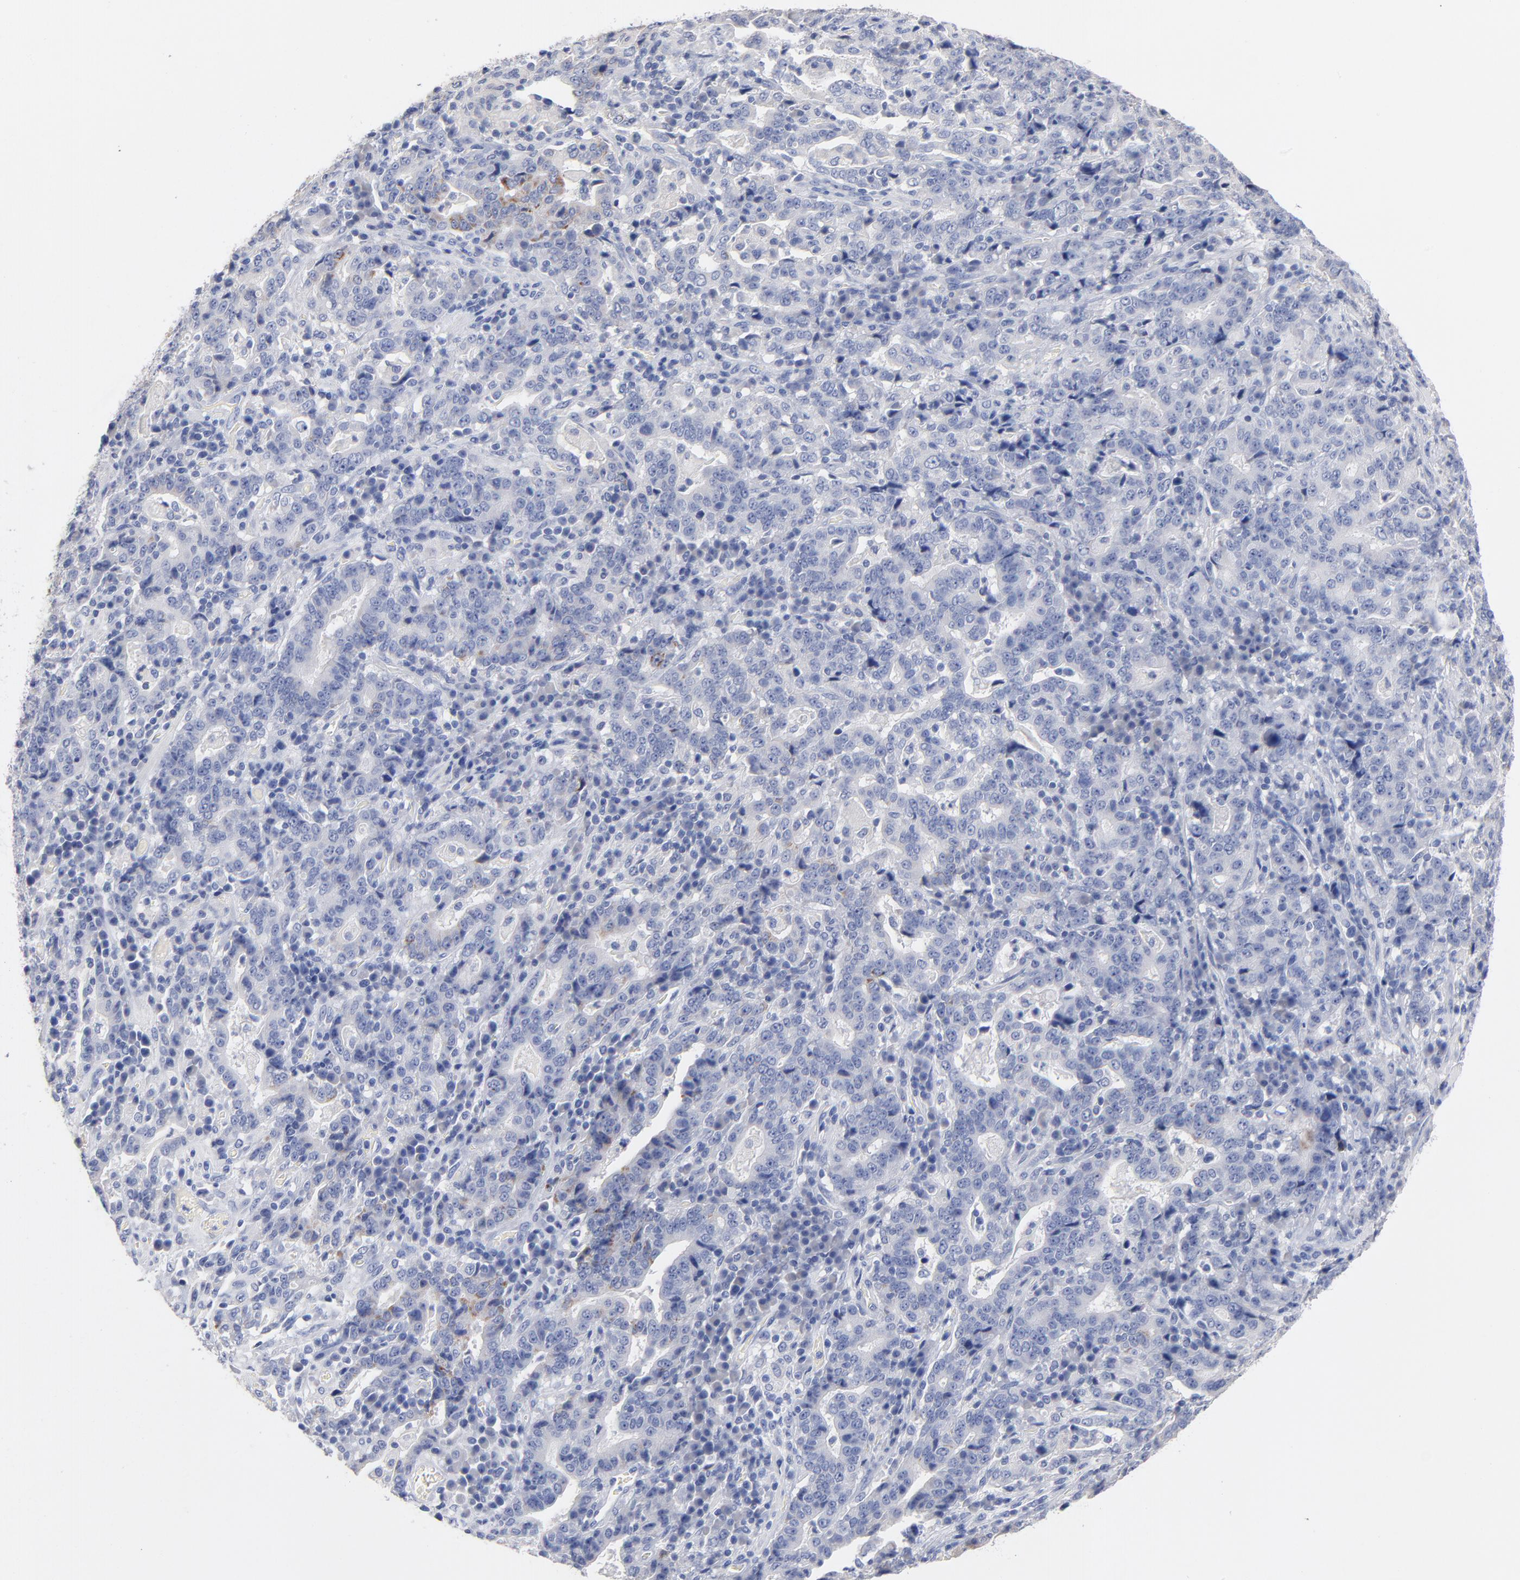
{"staining": {"intensity": "moderate", "quantity": "<25%", "location": "cytoplasmic/membranous"}, "tissue": "stomach cancer", "cell_type": "Tumor cells", "image_type": "cancer", "snomed": [{"axis": "morphology", "description": "Normal tissue, NOS"}, {"axis": "morphology", "description": "Adenocarcinoma, NOS"}, {"axis": "topography", "description": "Stomach, upper"}, {"axis": "topography", "description": "Stomach"}], "caption": "Approximately <25% of tumor cells in human stomach cancer reveal moderate cytoplasmic/membranous protein staining as visualized by brown immunohistochemical staining.", "gene": "CPS1", "patient": {"sex": "male", "age": 59}}